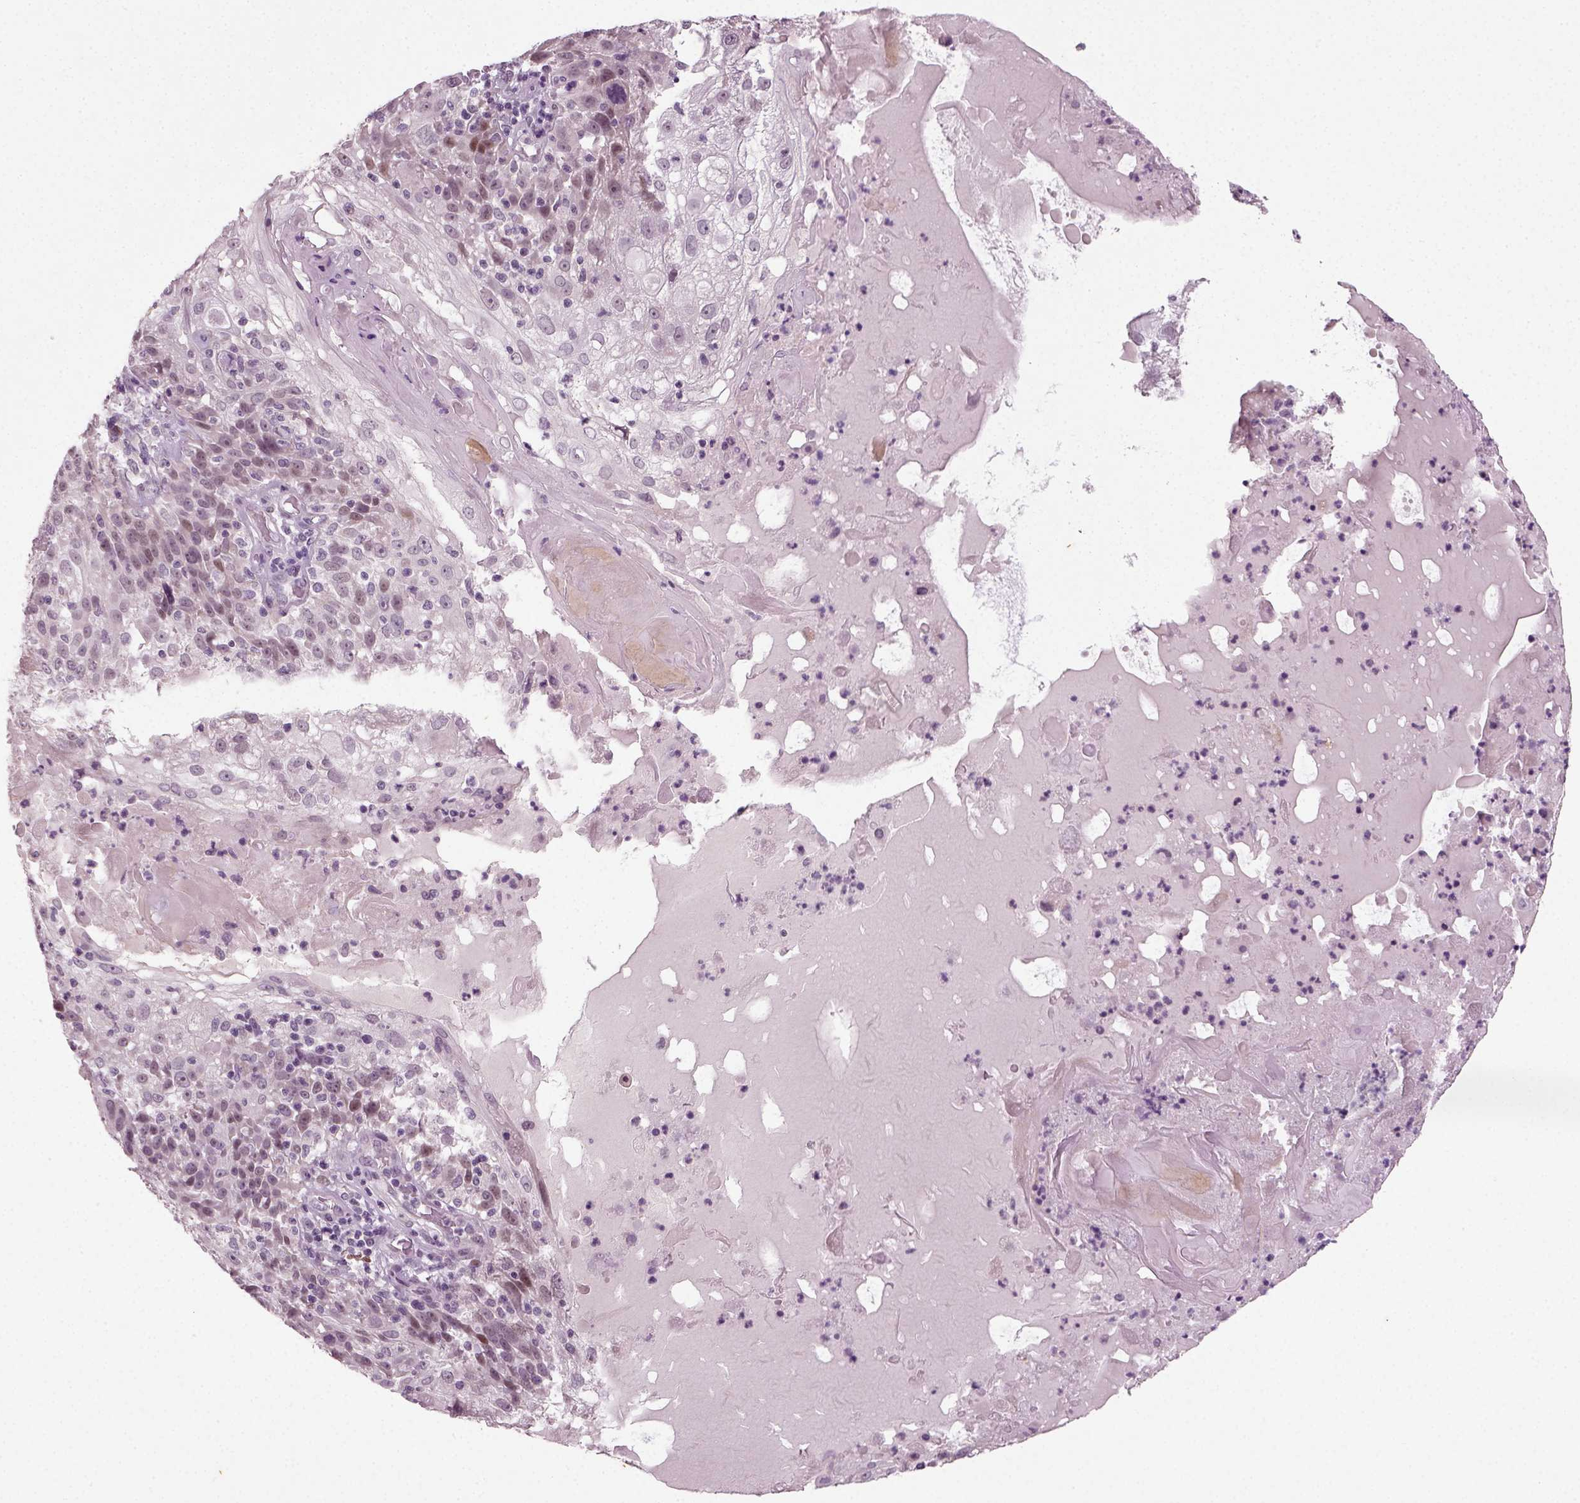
{"staining": {"intensity": "weak", "quantity": "<25%", "location": "nuclear"}, "tissue": "skin cancer", "cell_type": "Tumor cells", "image_type": "cancer", "snomed": [{"axis": "morphology", "description": "Normal tissue, NOS"}, {"axis": "morphology", "description": "Squamous cell carcinoma, NOS"}, {"axis": "topography", "description": "Skin"}], "caption": "High magnification brightfield microscopy of skin squamous cell carcinoma stained with DAB (brown) and counterstained with hematoxylin (blue): tumor cells show no significant positivity.", "gene": "SYNGAP1", "patient": {"sex": "female", "age": 83}}